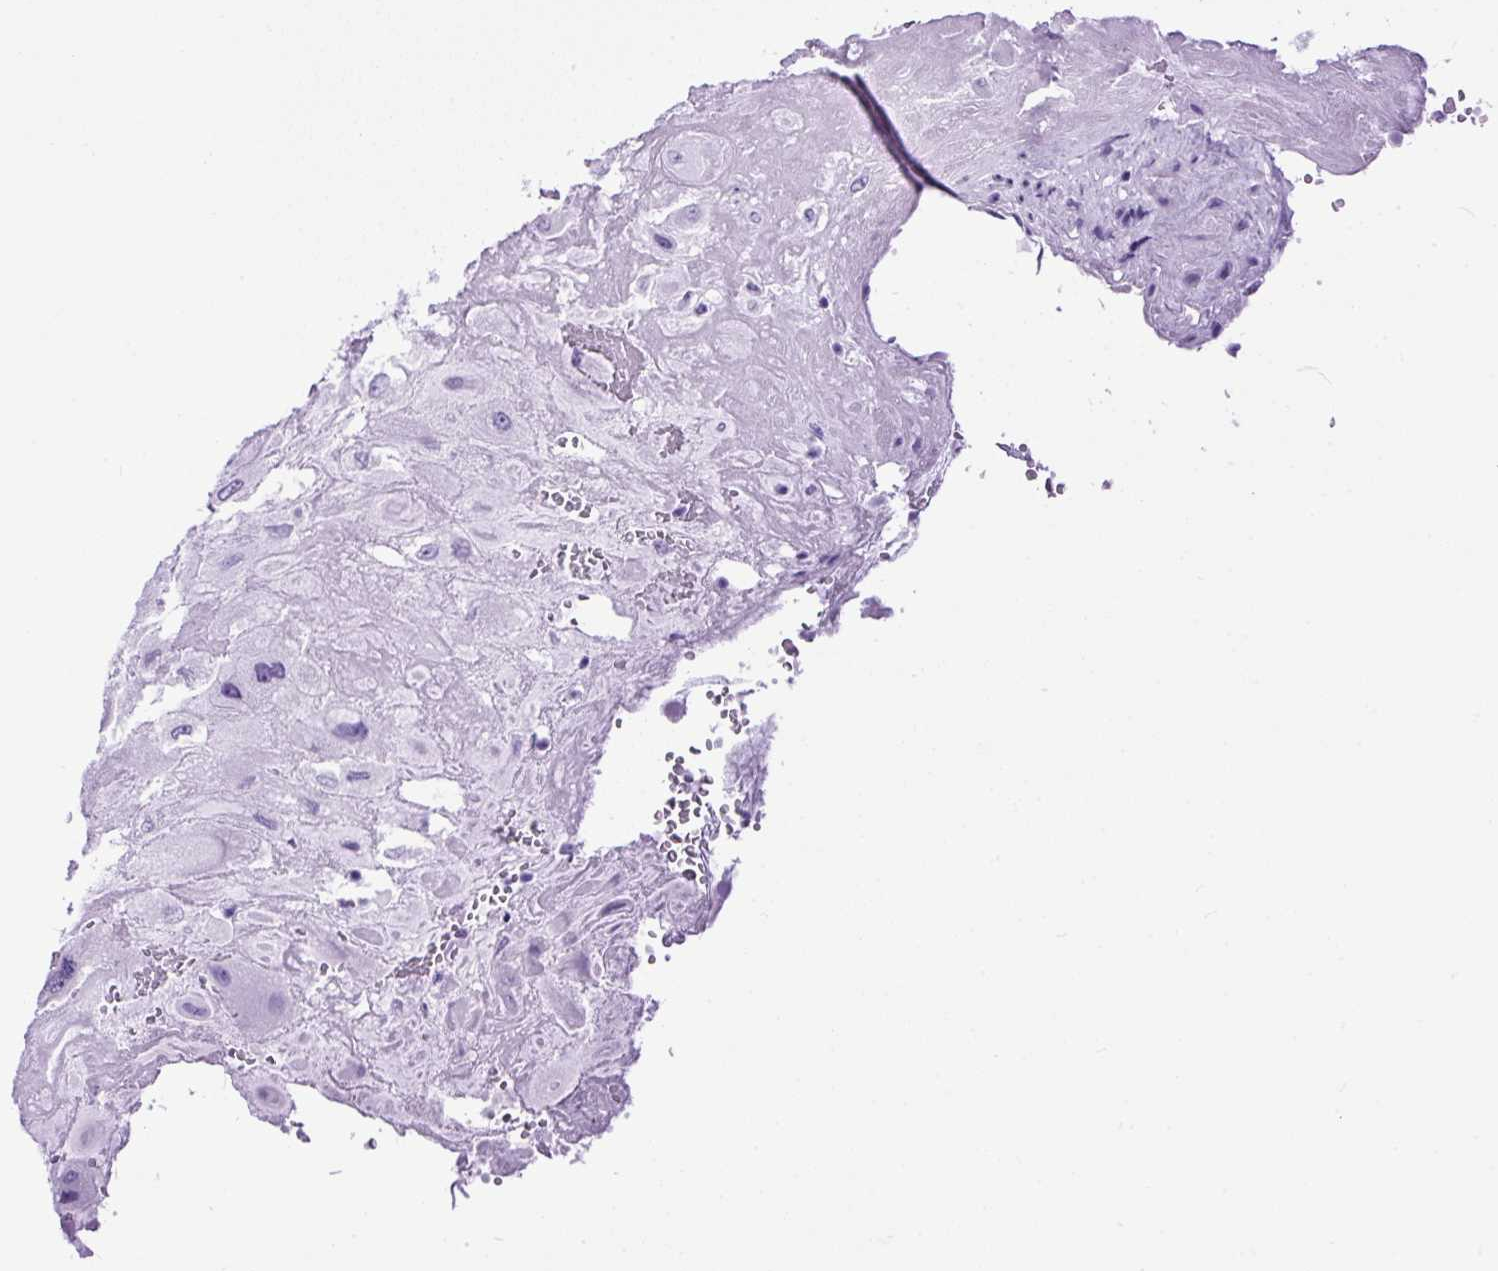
{"staining": {"intensity": "negative", "quantity": "none", "location": "none"}, "tissue": "placenta", "cell_type": "Decidual cells", "image_type": "normal", "snomed": [{"axis": "morphology", "description": "Normal tissue, NOS"}, {"axis": "topography", "description": "Placenta"}], "caption": "High magnification brightfield microscopy of benign placenta stained with DAB (brown) and counterstained with hematoxylin (blue): decidual cells show no significant positivity. Brightfield microscopy of immunohistochemistry (IHC) stained with DAB (3,3'-diaminobenzidine) (brown) and hematoxylin (blue), captured at high magnification.", "gene": "CEL", "patient": {"sex": "female", "age": 32}}